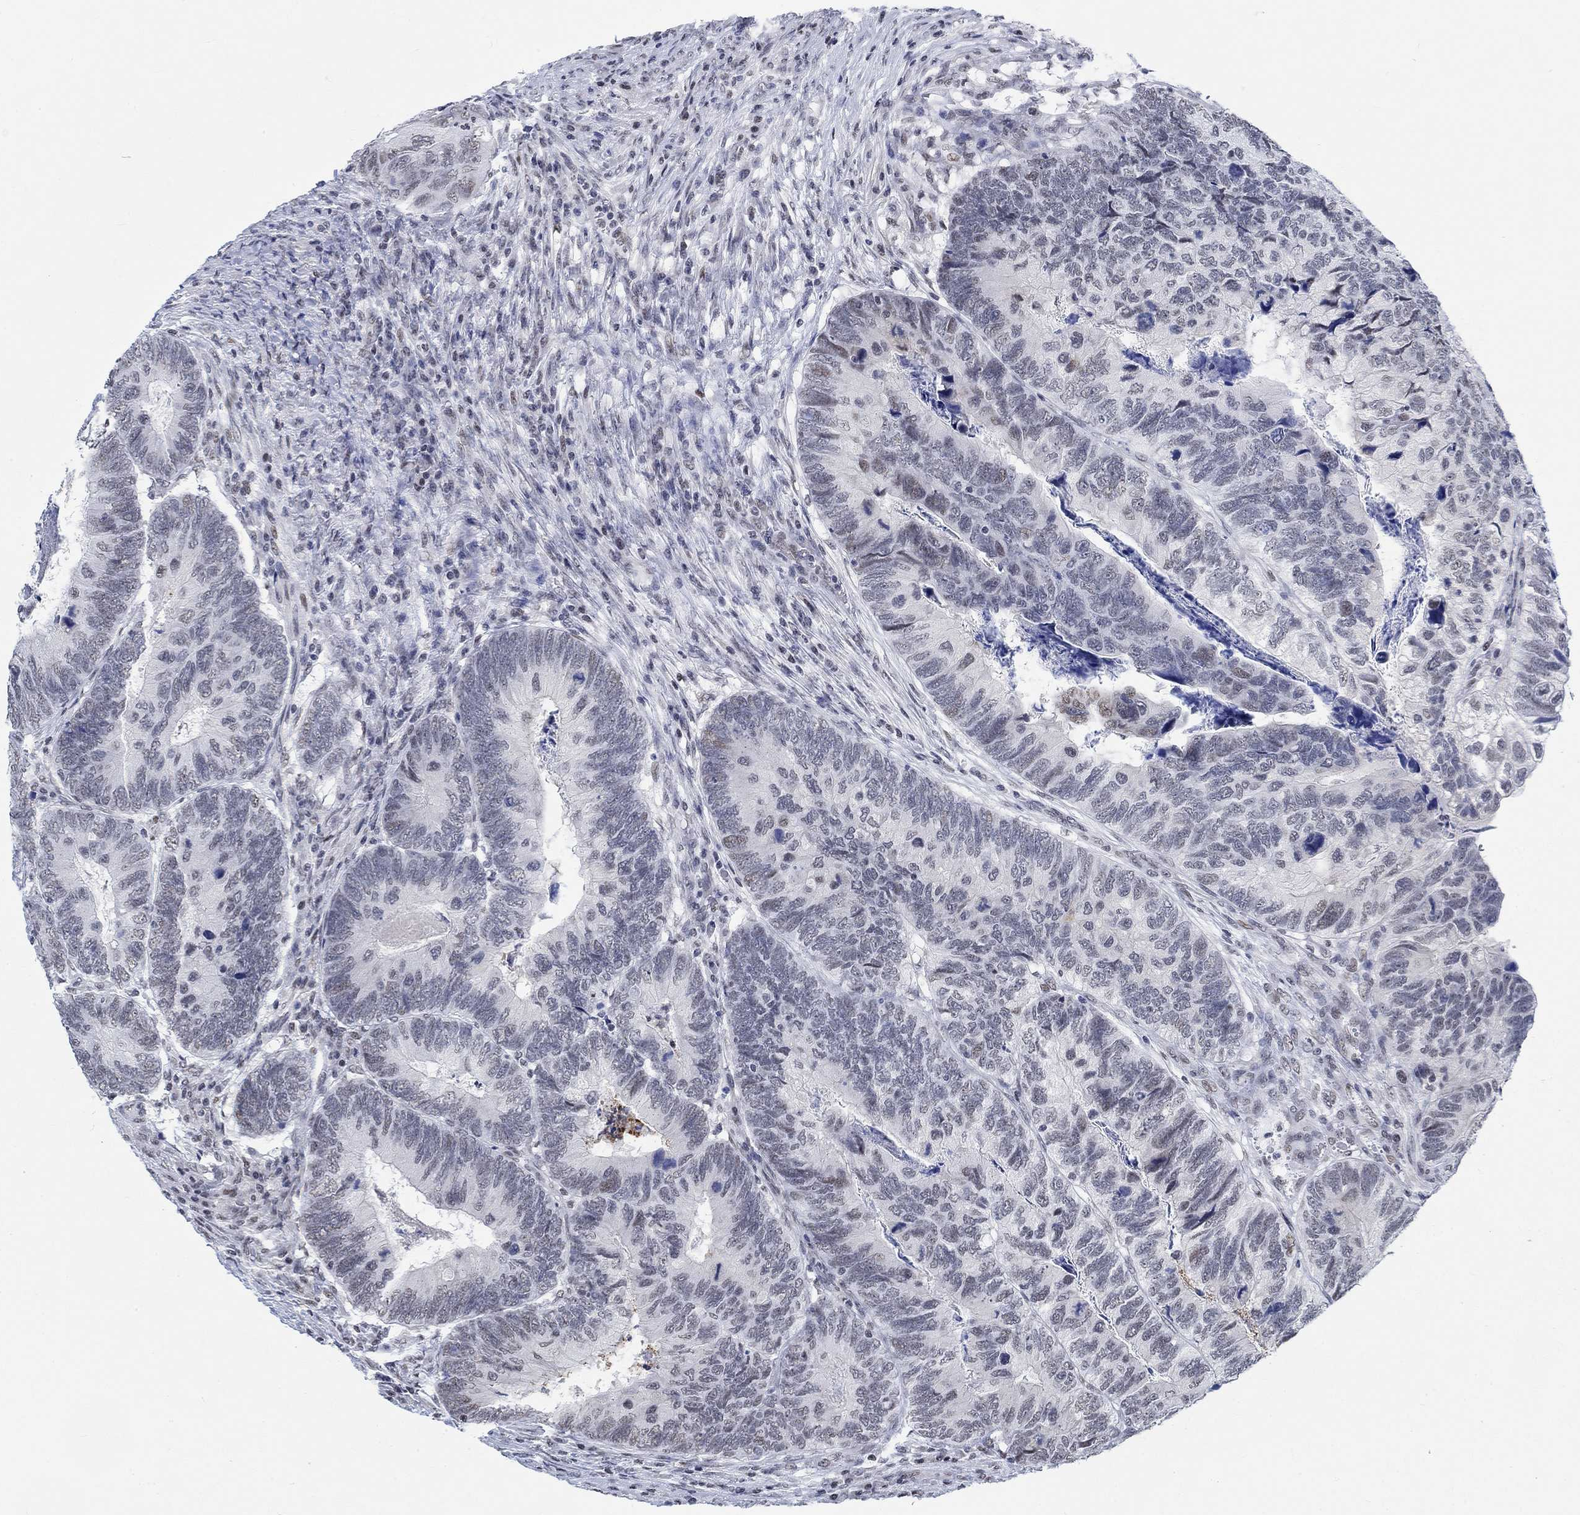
{"staining": {"intensity": "negative", "quantity": "none", "location": "none"}, "tissue": "colorectal cancer", "cell_type": "Tumor cells", "image_type": "cancer", "snomed": [{"axis": "morphology", "description": "Adenocarcinoma, NOS"}, {"axis": "topography", "description": "Colon"}], "caption": "Immunohistochemistry (IHC) of colorectal cancer (adenocarcinoma) displays no staining in tumor cells.", "gene": "KCNH8", "patient": {"sex": "female", "age": 67}}